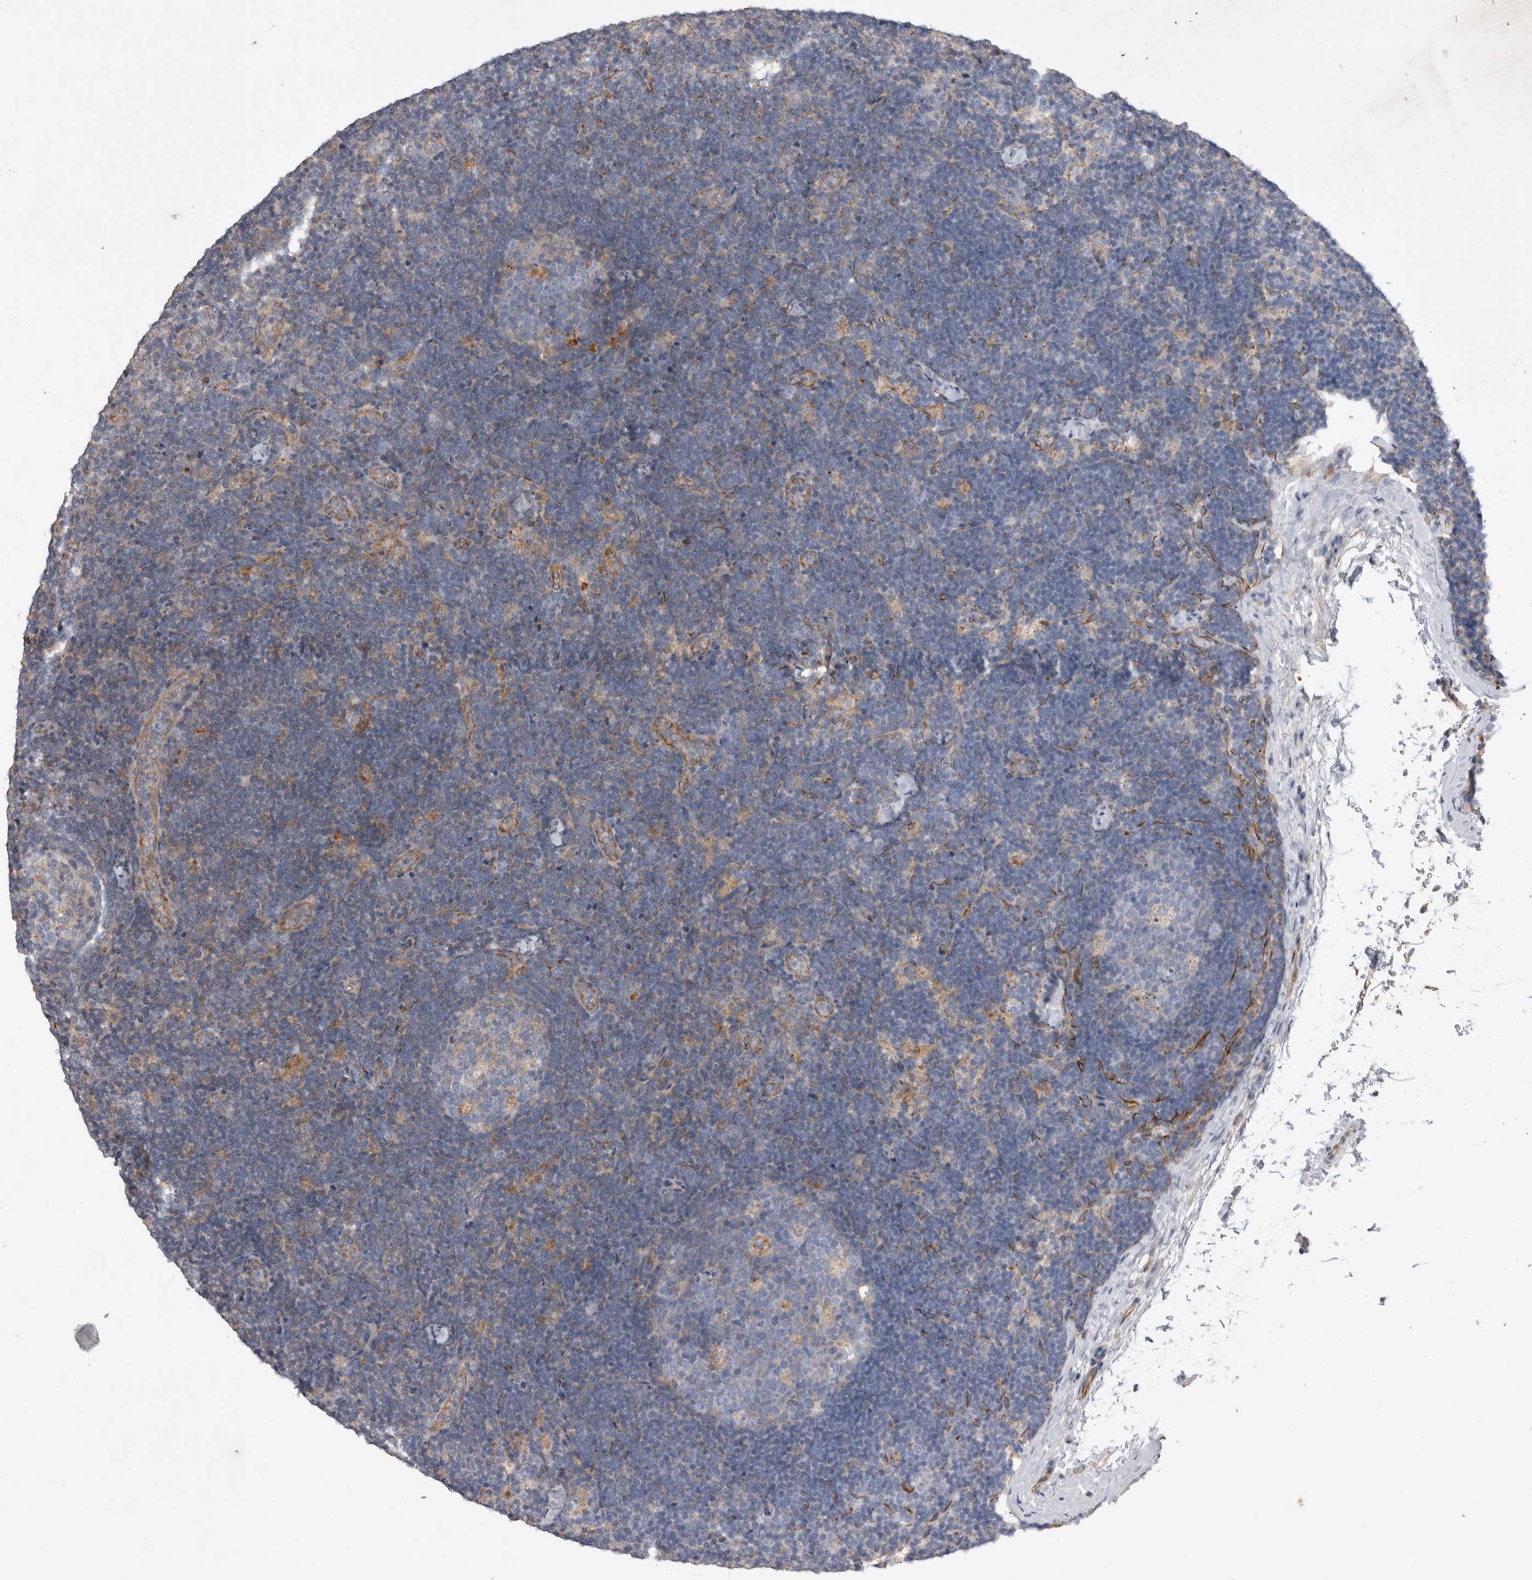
{"staining": {"intensity": "weak", "quantity": "<25%", "location": "cytoplasmic/membranous"}, "tissue": "lymph node", "cell_type": "Germinal center cells", "image_type": "normal", "snomed": [{"axis": "morphology", "description": "Normal tissue, NOS"}, {"axis": "topography", "description": "Lymph node"}], "caption": "Micrograph shows no significant protein positivity in germinal center cells of unremarkable lymph node.", "gene": "STRADB", "patient": {"sex": "female", "age": 22}}